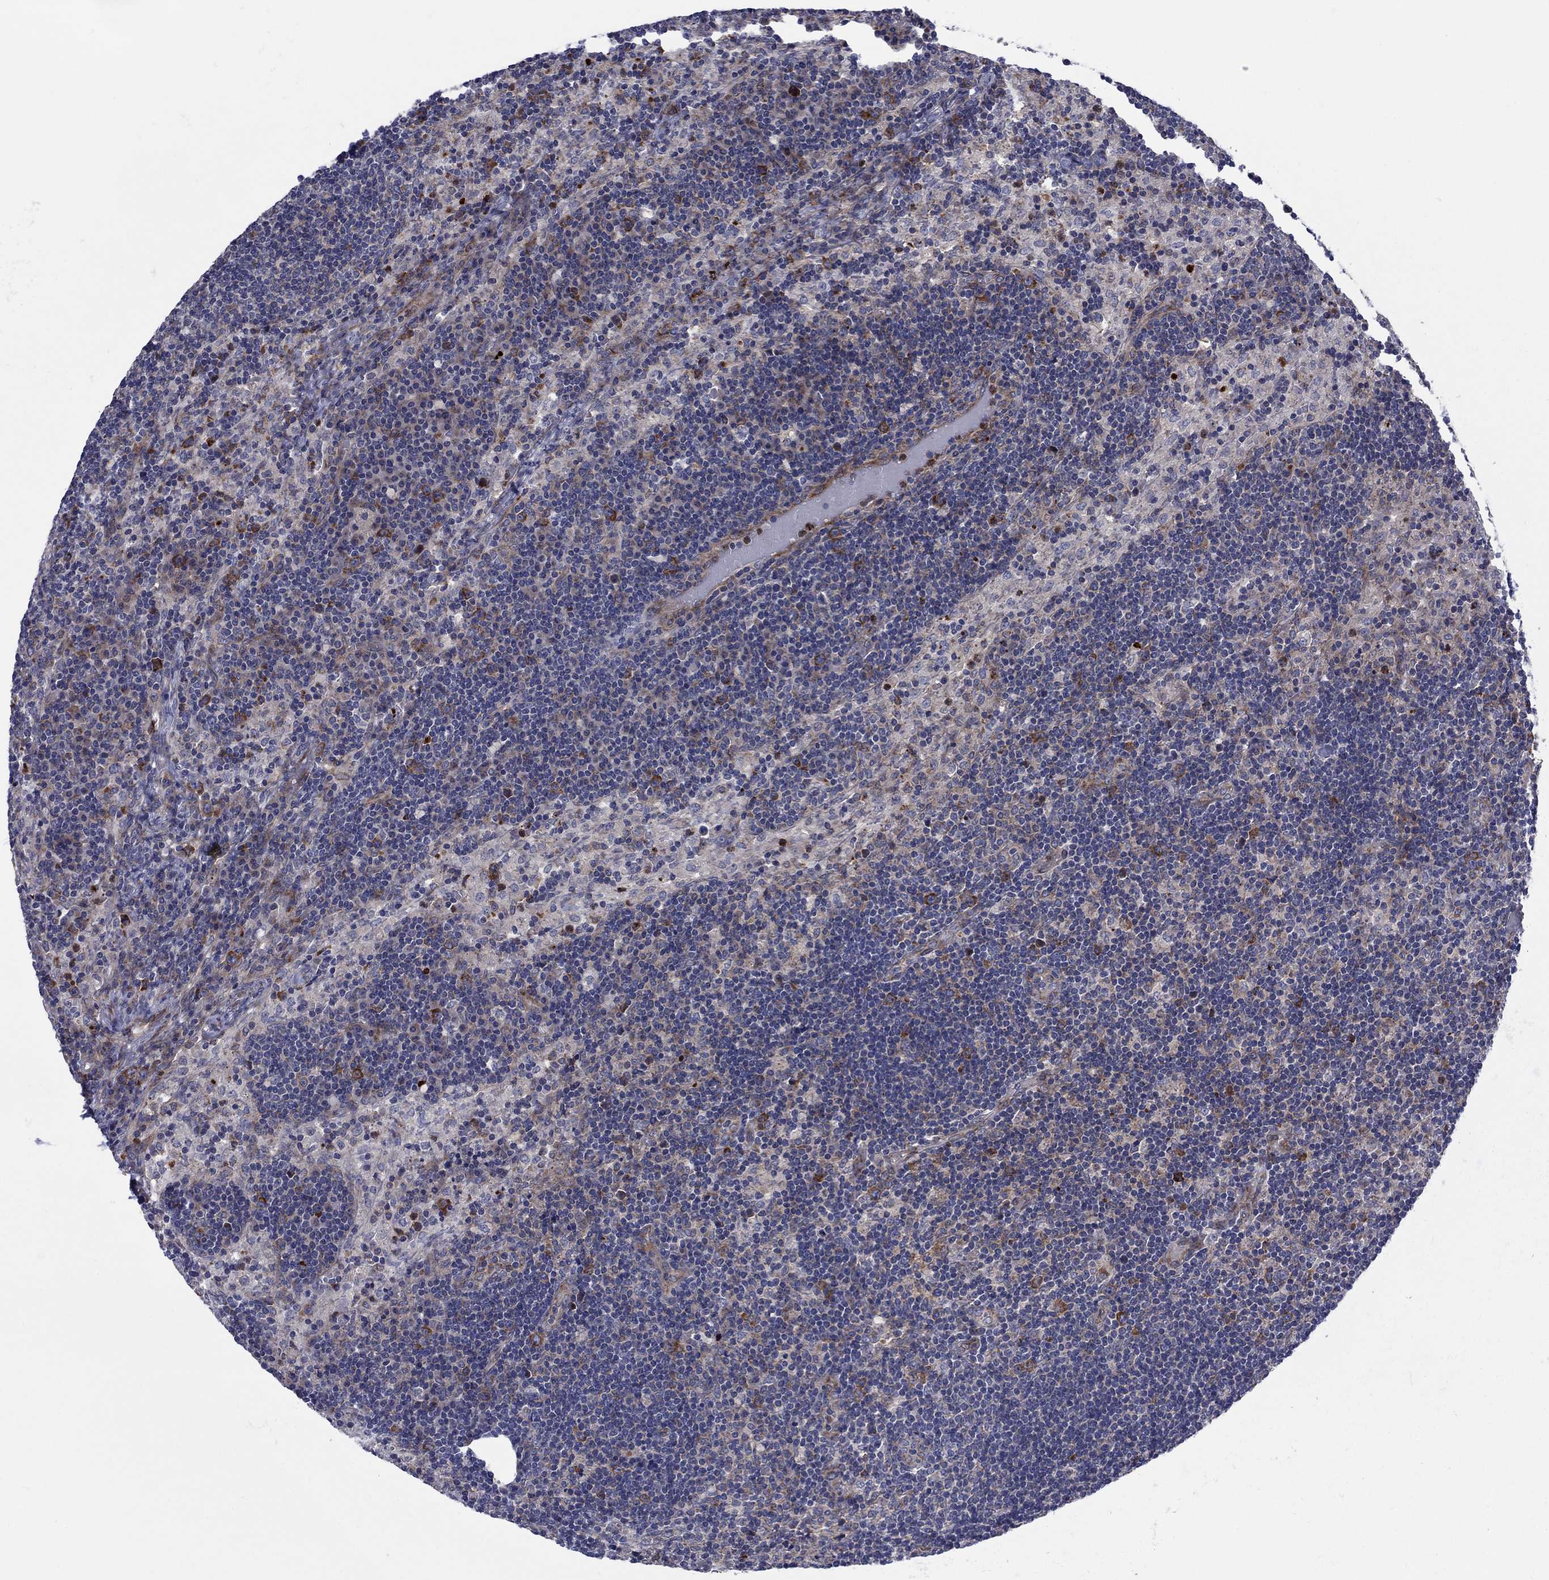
{"staining": {"intensity": "moderate", "quantity": ">75%", "location": "cytoplasmic/membranous"}, "tissue": "lymph node", "cell_type": "Germinal center cells", "image_type": "normal", "snomed": [{"axis": "morphology", "description": "Normal tissue, NOS"}, {"axis": "topography", "description": "Lymph node"}], "caption": "IHC image of benign lymph node stained for a protein (brown), which displays medium levels of moderate cytoplasmic/membranous positivity in approximately >75% of germinal center cells.", "gene": "GPR155", "patient": {"sex": "male", "age": 63}}